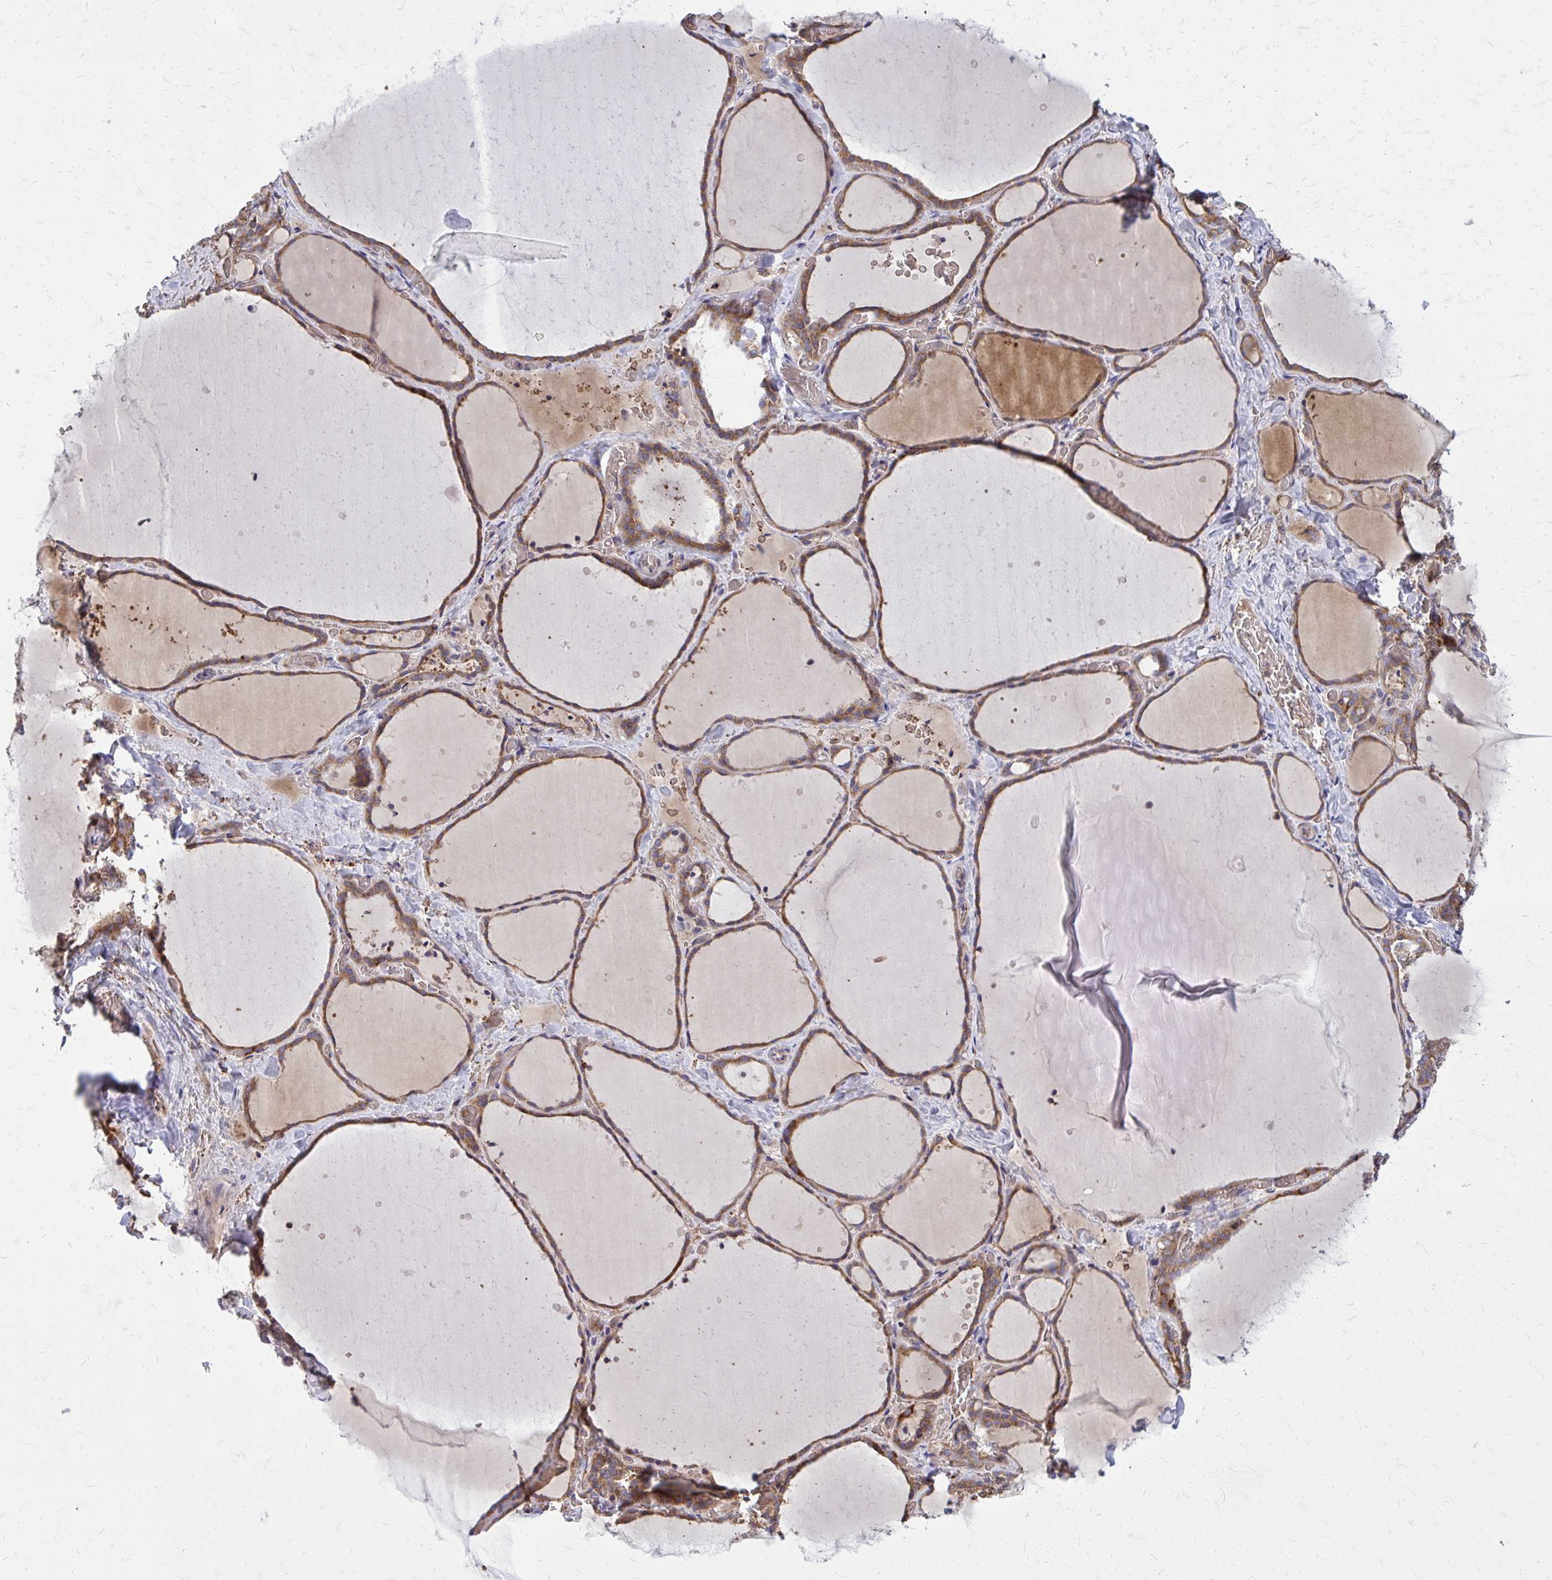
{"staining": {"intensity": "moderate", "quantity": ">75%", "location": "cytoplasmic/membranous"}, "tissue": "thyroid gland", "cell_type": "Glandular cells", "image_type": "normal", "snomed": [{"axis": "morphology", "description": "Normal tissue, NOS"}, {"axis": "topography", "description": "Thyroid gland"}], "caption": "Human thyroid gland stained for a protein (brown) reveals moderate cytoplasmic/membranous positive expression in about >75% of glandular cells.", "gene": "PDK4", "patient": {"sex": "female", "age": 36}}